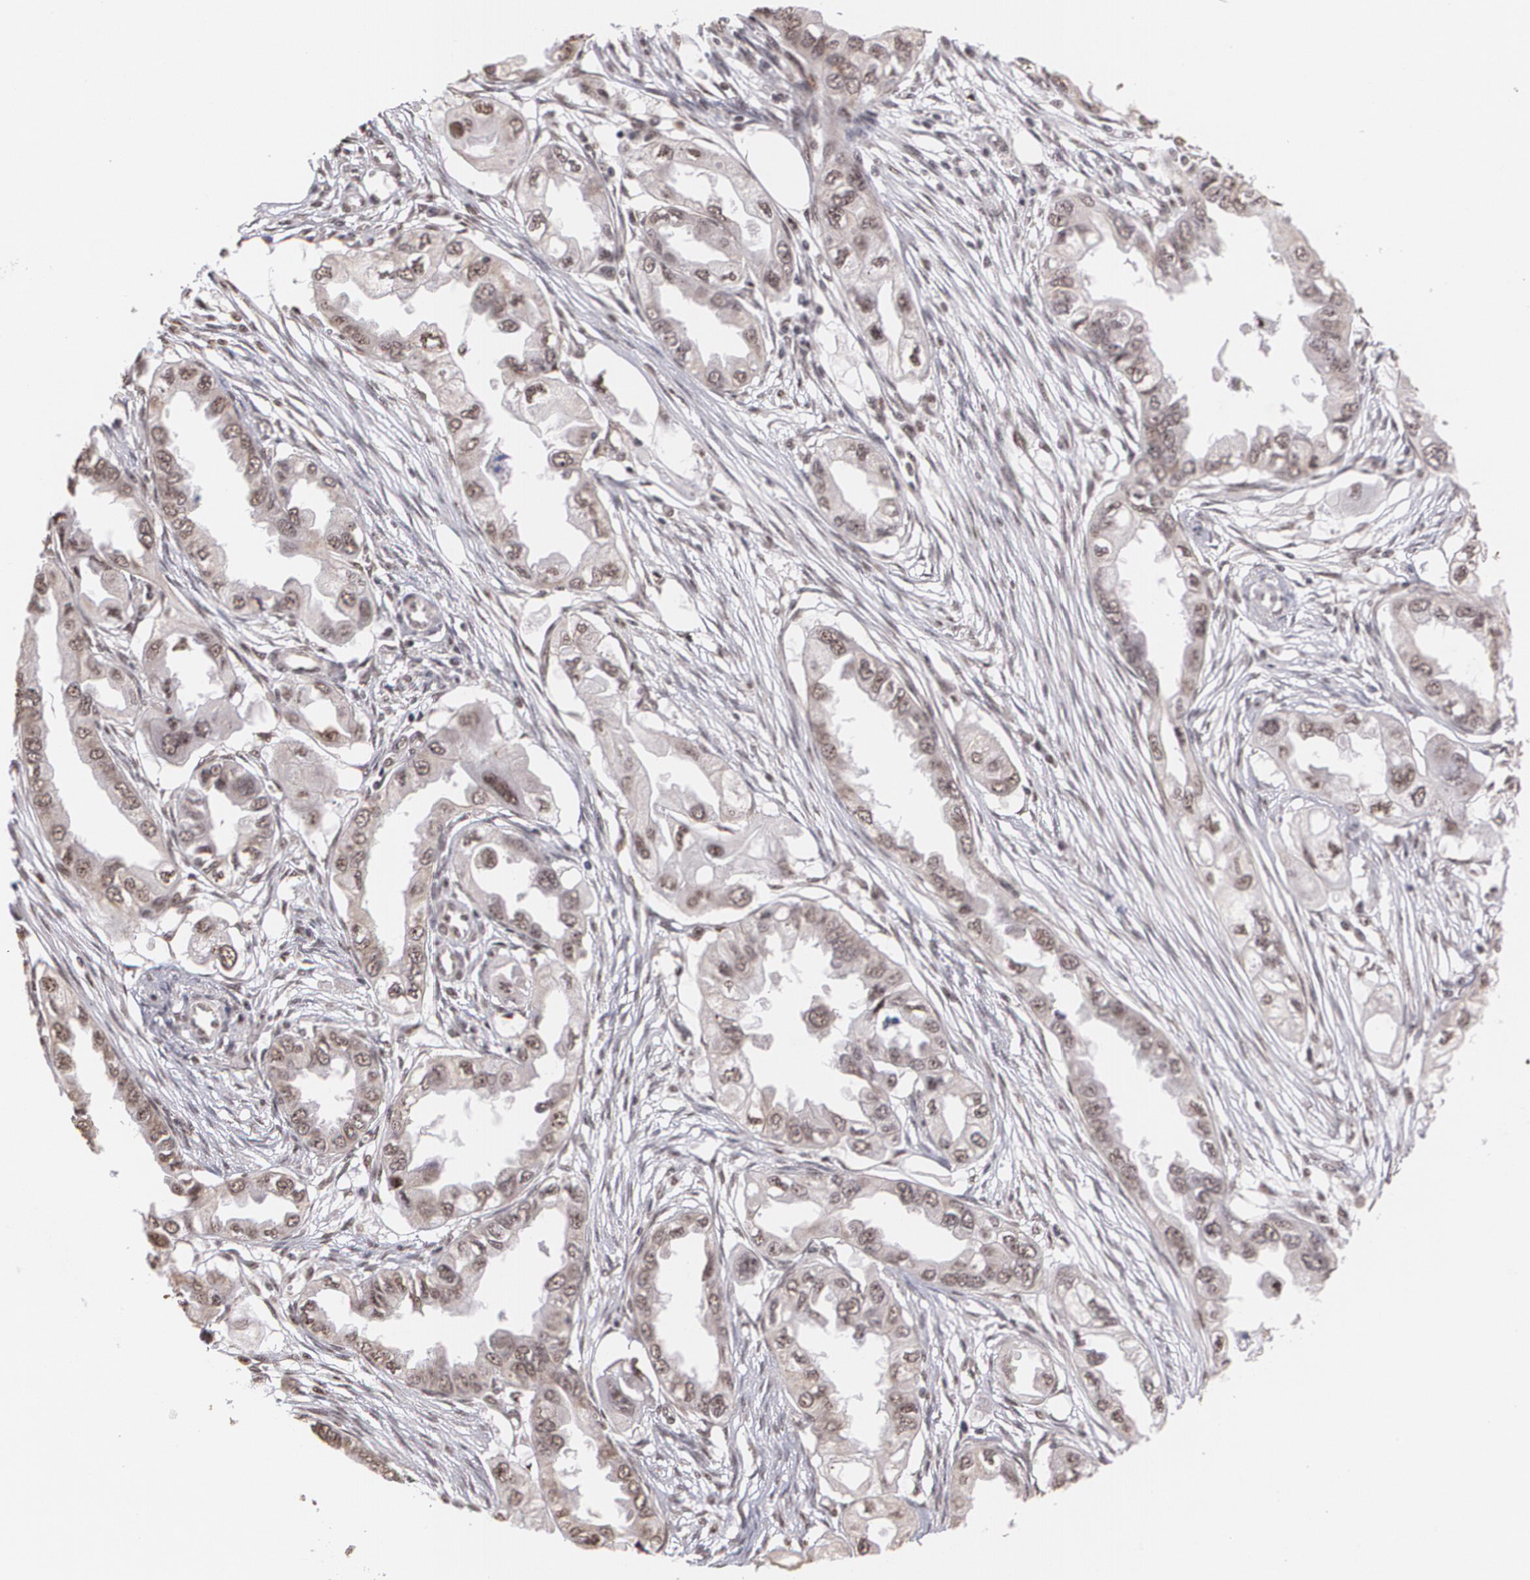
{"staining": {"intensity": "moderate", "quantity": ">75%", "location": "cytoplasmic/membranous,nuclear"}, "tissue": "endometrial cancer", "cell_type": "Tumor cells", "image_type": "cancer", "snomed": [{"axis": "morphology", "description": "Adenocarcinoma, NOS"}, {"axis": "topography", "description": "Endometrium"}], "caption": "Immunohistochemistry photomicrograph of human adenocarcinoma (endometrial) stained for a protein (brown), which exhibits medium levels of moderate cytoplasmic/membranous and nuclear expression in about >75% of tumor cells.", "gene": "C6orf15", "patient": {"sex": "female", "age": 67}}